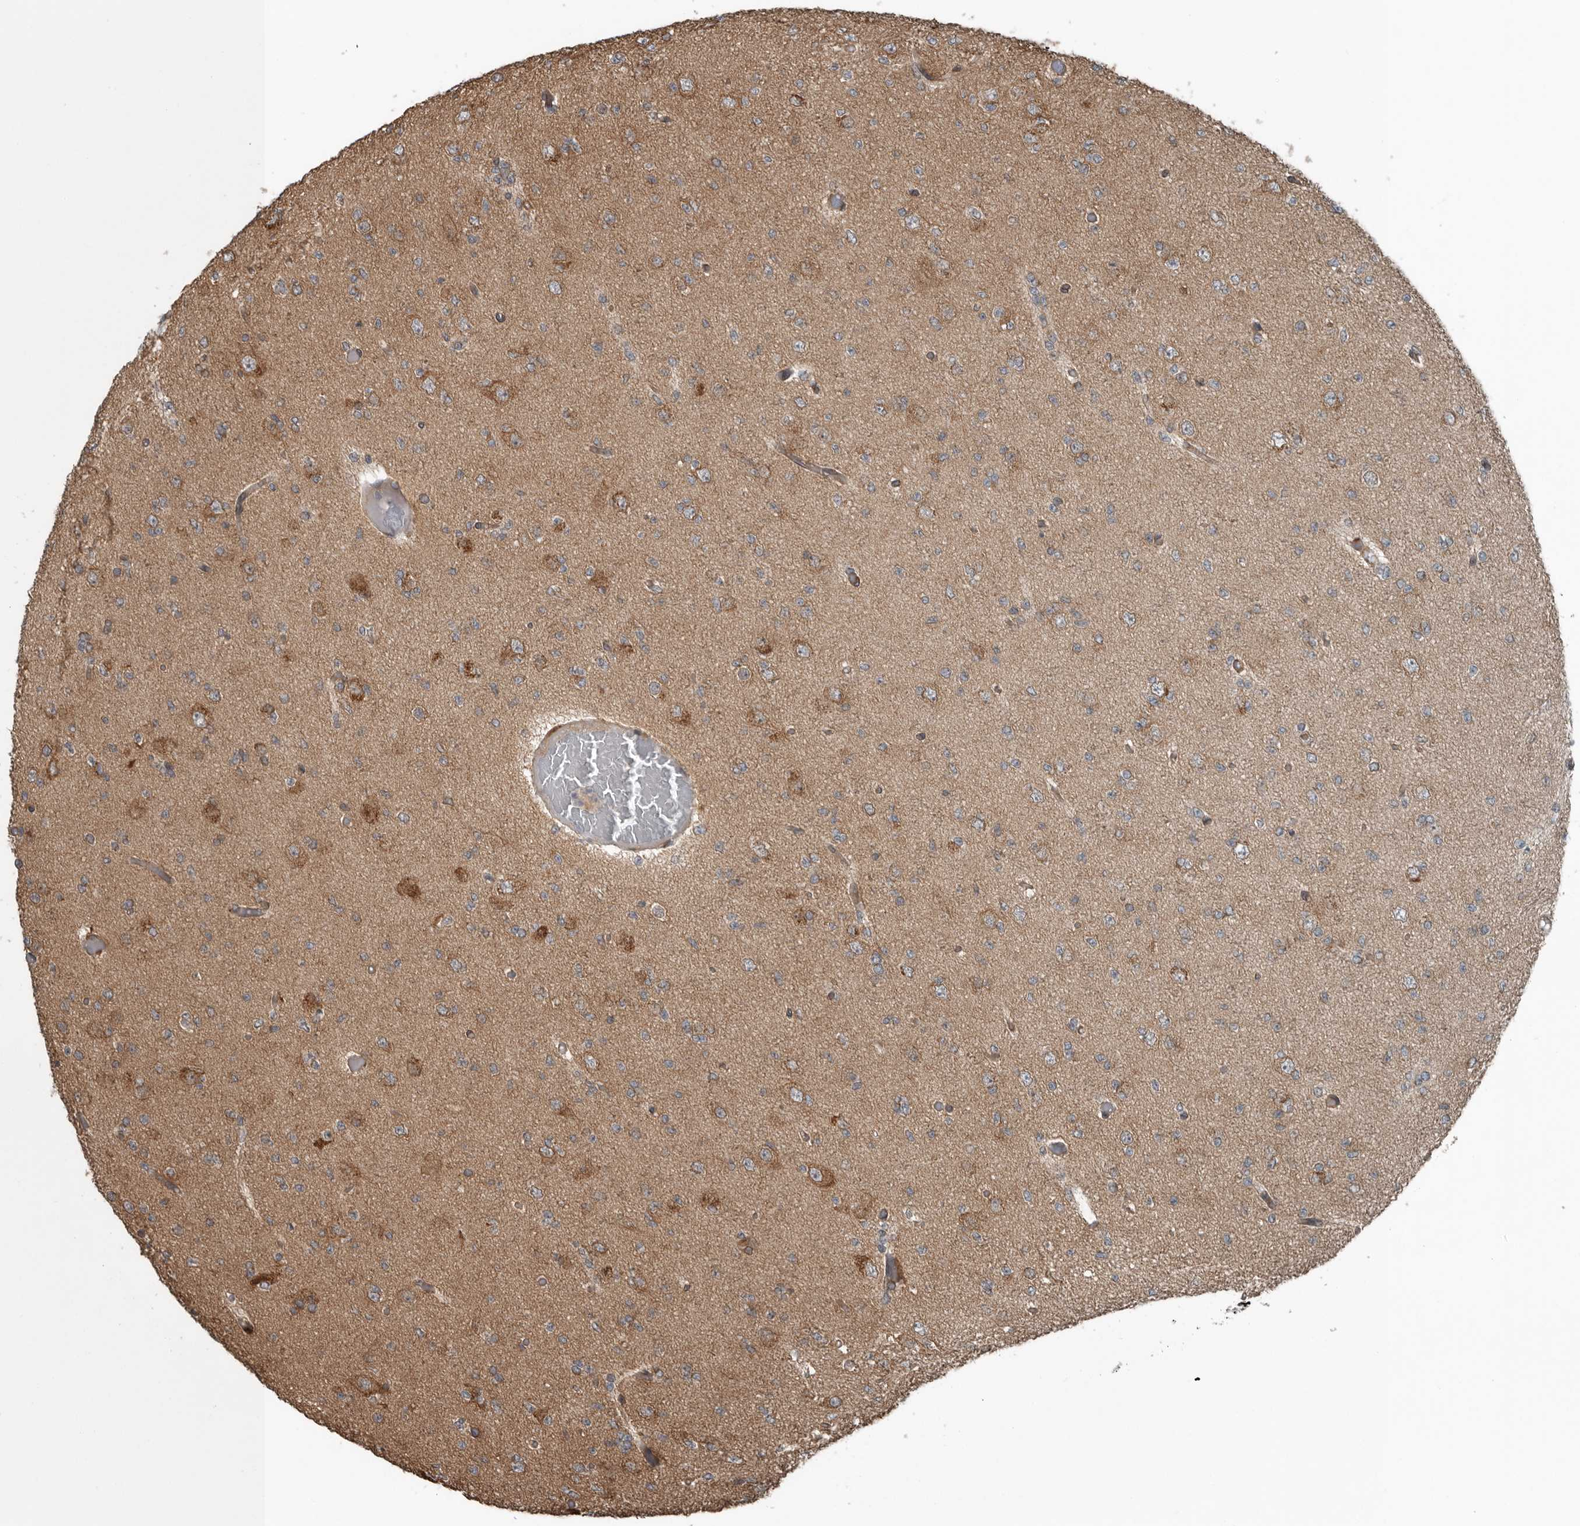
{"staining": {"intensity": "moderate", "quantity": "25%-75%", "location": "cytoplasmic/membranous"}, "tissue": "glioma", "cell_type": "Tumor cells", "image_type": "cancer", "snomed": [{"axis": "morphology", "description": "Glioma, malignant, Low grade"}, {"axis": "topography", "description": "Brain"}], "caption": "Human low-grade glioma (malignant) stained with a brown dye shows moderate cytoplasmic/membranous positive expression in approximately 25%-75% of tumor cells.", "gene": "AMFR", "patient": {"sex": "female", "age": 22}}